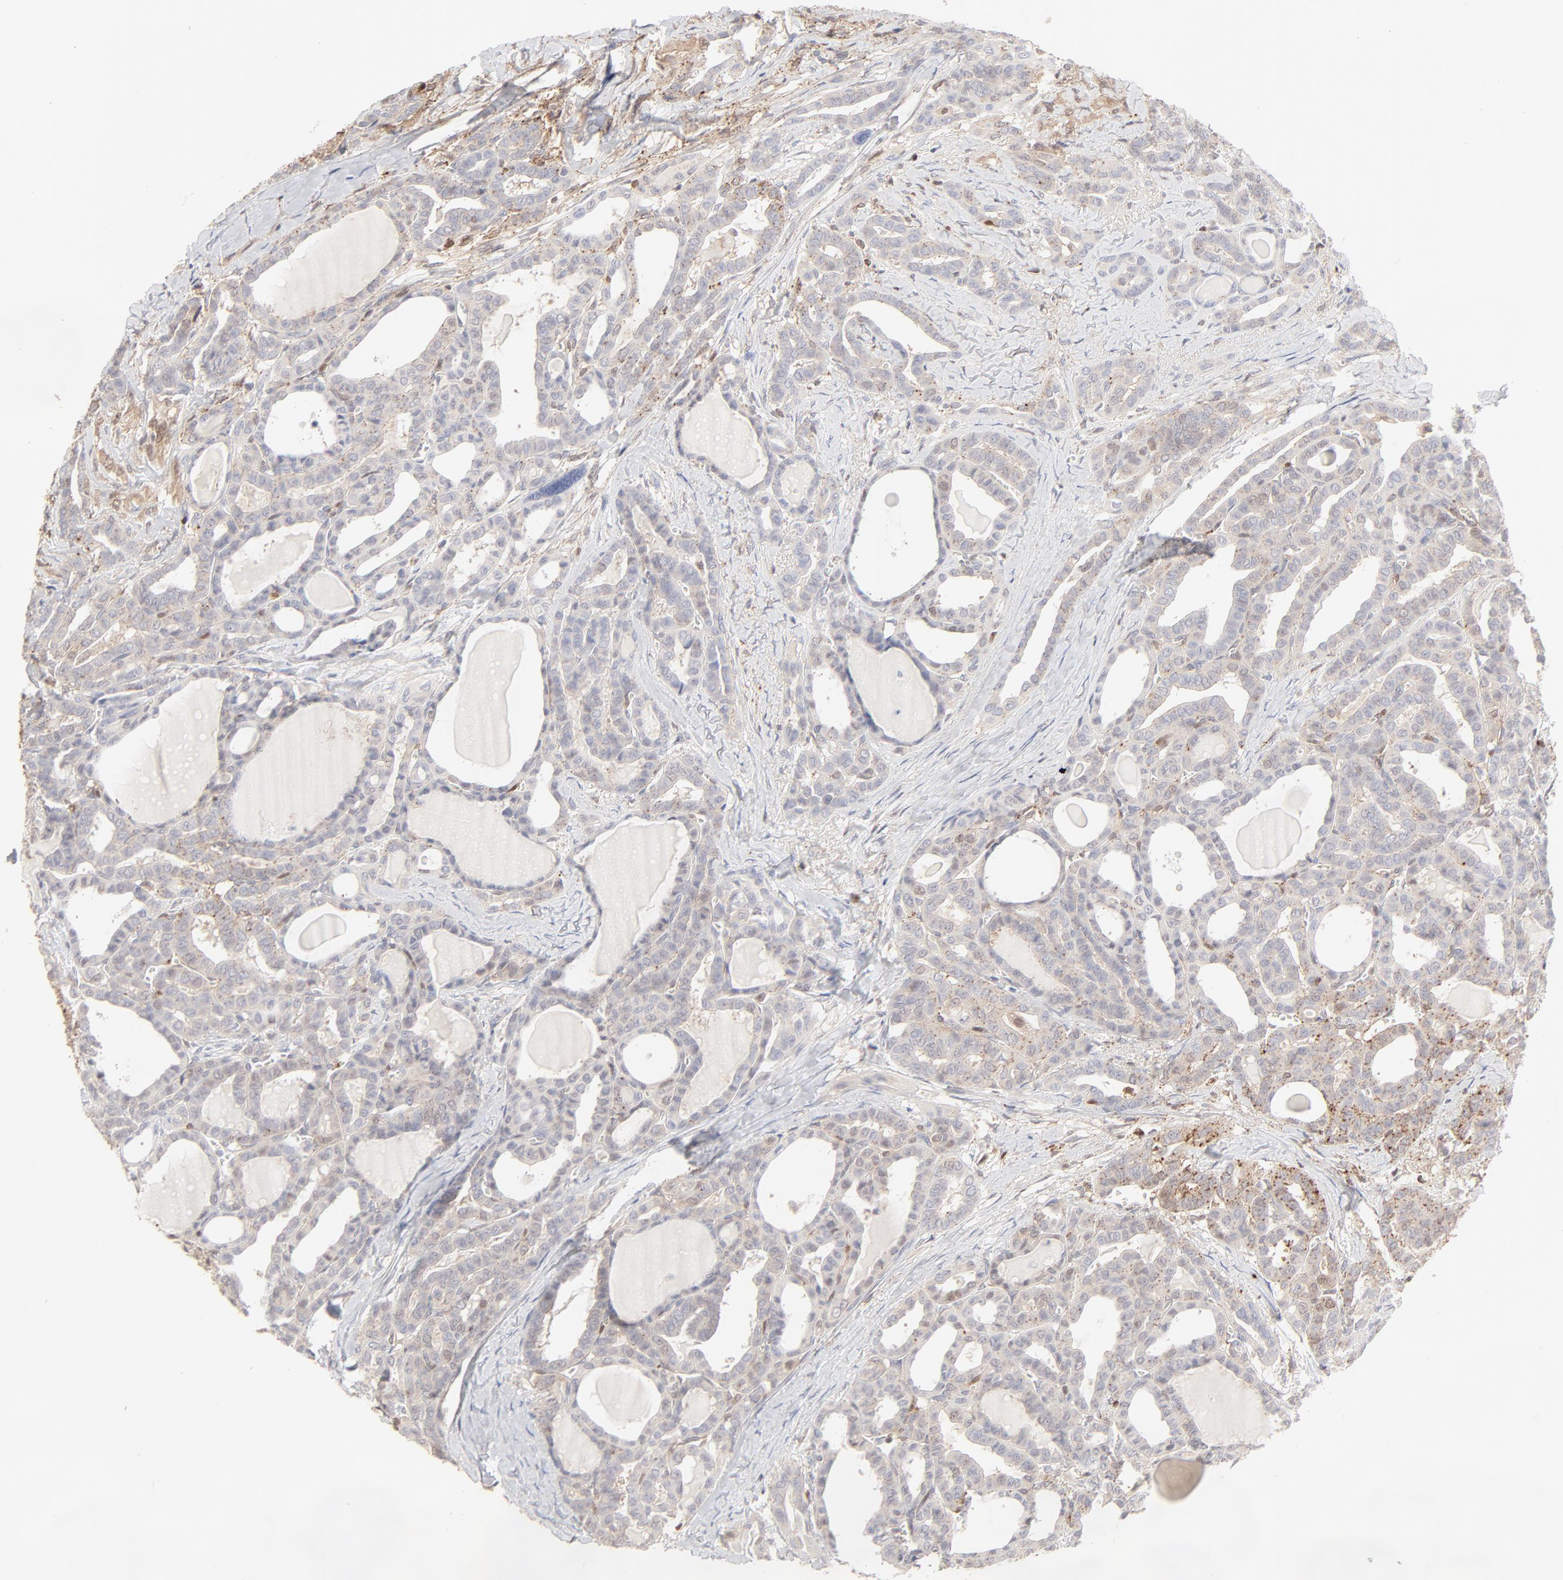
{"staining": {"intensity": "negative", "quantity": "none", "location": "none"}, "tissue": "thyroid cancer", "cell_type": "Tumor cells", "image_type": "cancer", "snomed": [{"axis": "morphology", "description": "Carcinoma, NOS"}, {"axis": "topography", "description": "Thyroid gland"}], "caption": "Immunohistochemistry (IHC) micrograph of neoplastic tissue: thyroid cancer (carcinoma) stained with DAB (3,3'-diaminobenzidine) reveals no significant protein expression in tumor cells. (DAB immunohistochemistry (IHC) with hematoxylin counter stain).", "gene": "CDK6", "patient": {"sex": "female", "age": 91}}